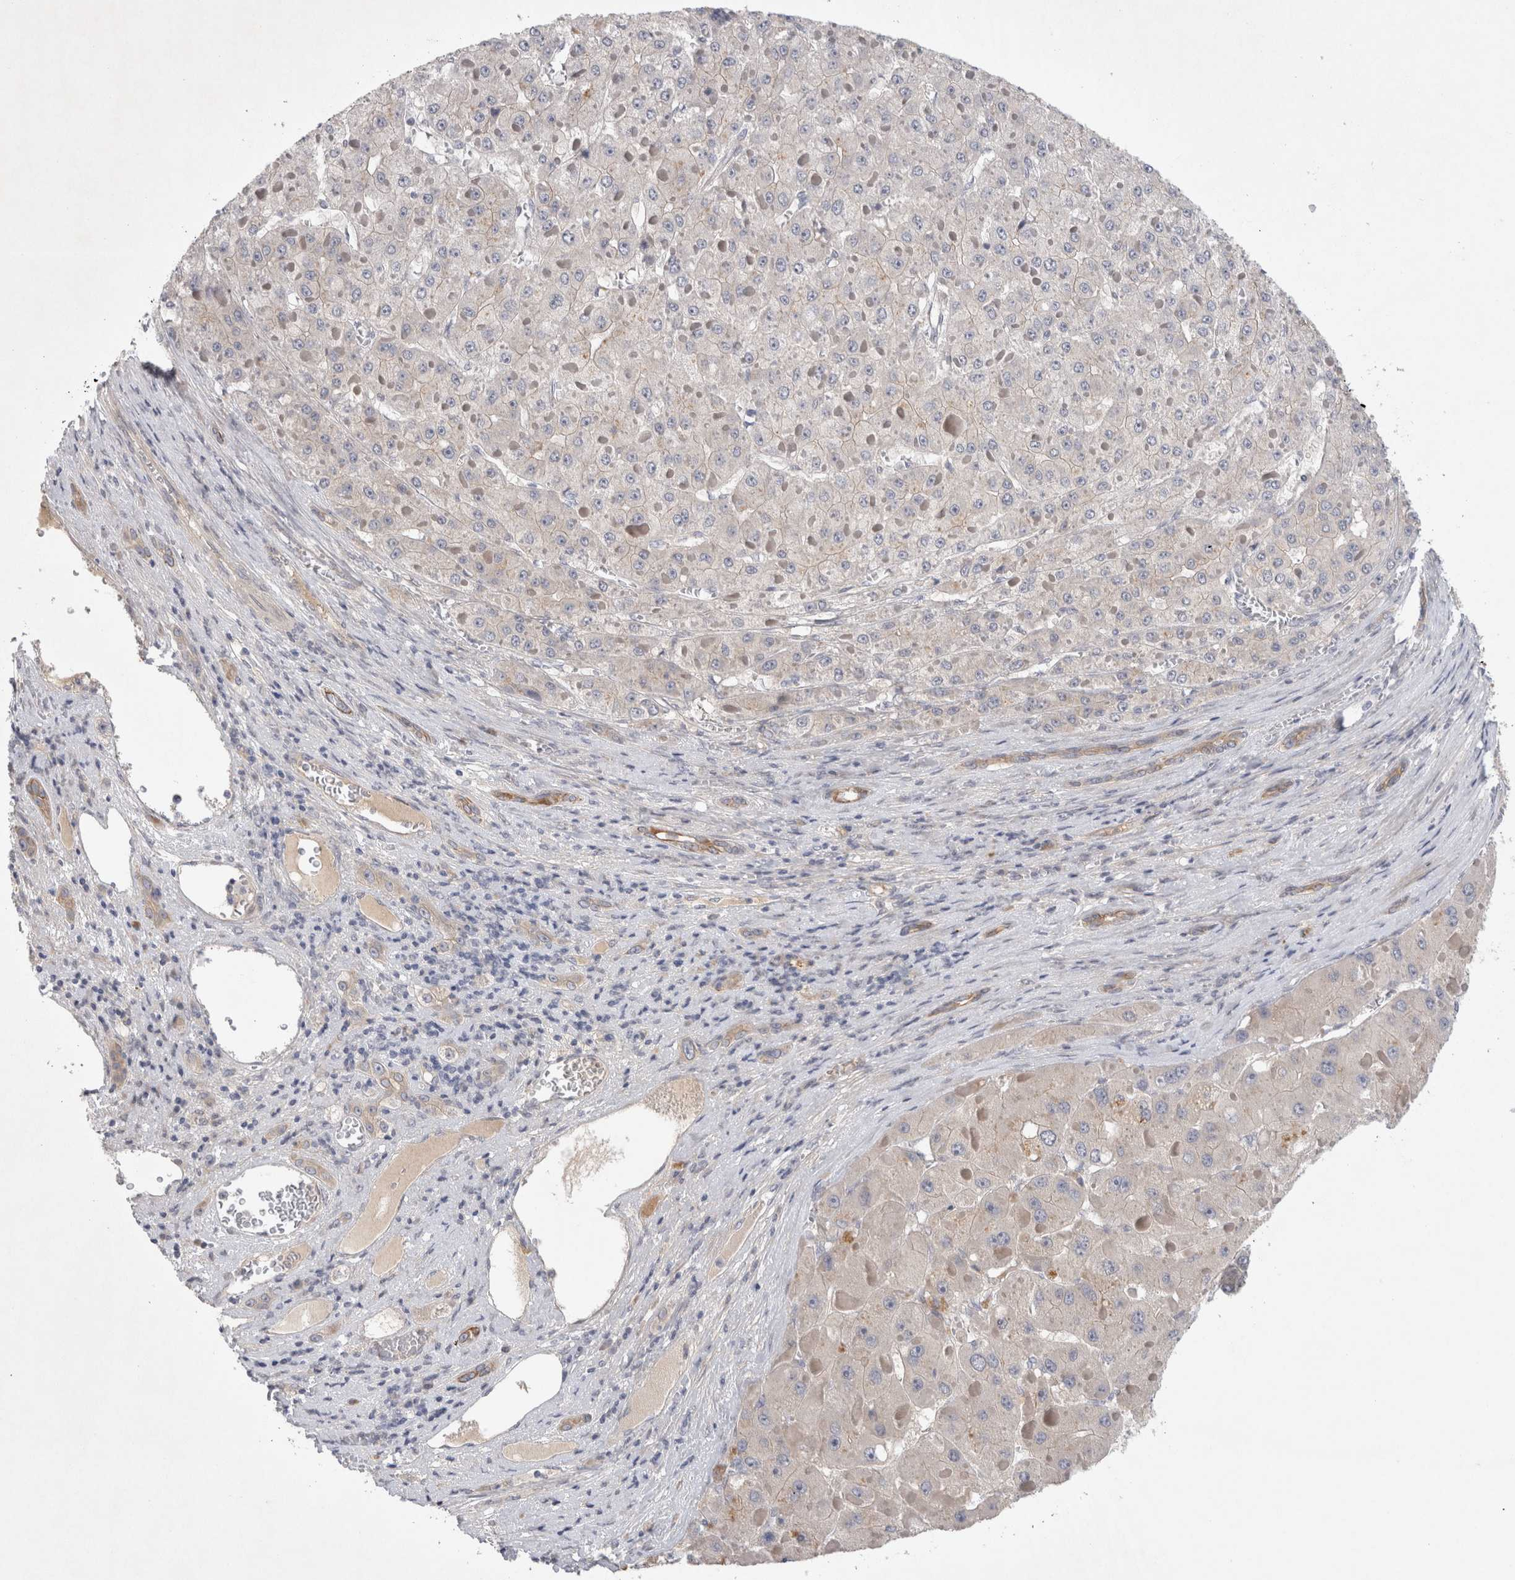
{"staining": {"intensity": "negative", "quantity": "none", "location": "none"}, "tissue": "liver cancer", "cell_type": "Tumor cells", "image_type": "cancer", "snomed": [{"axis": "morphology", "description": "Carcinoma, Hepatocellular, NOS"}, {"axis": "topography", "description": "Liver"}], "caption": "Immunohistochemical staining of human liver hepatocellular carcinoma exhibits no significant expression in tumor cells.", "gene": "BZW2", "patient": {"sex": "female", "age": 73}}